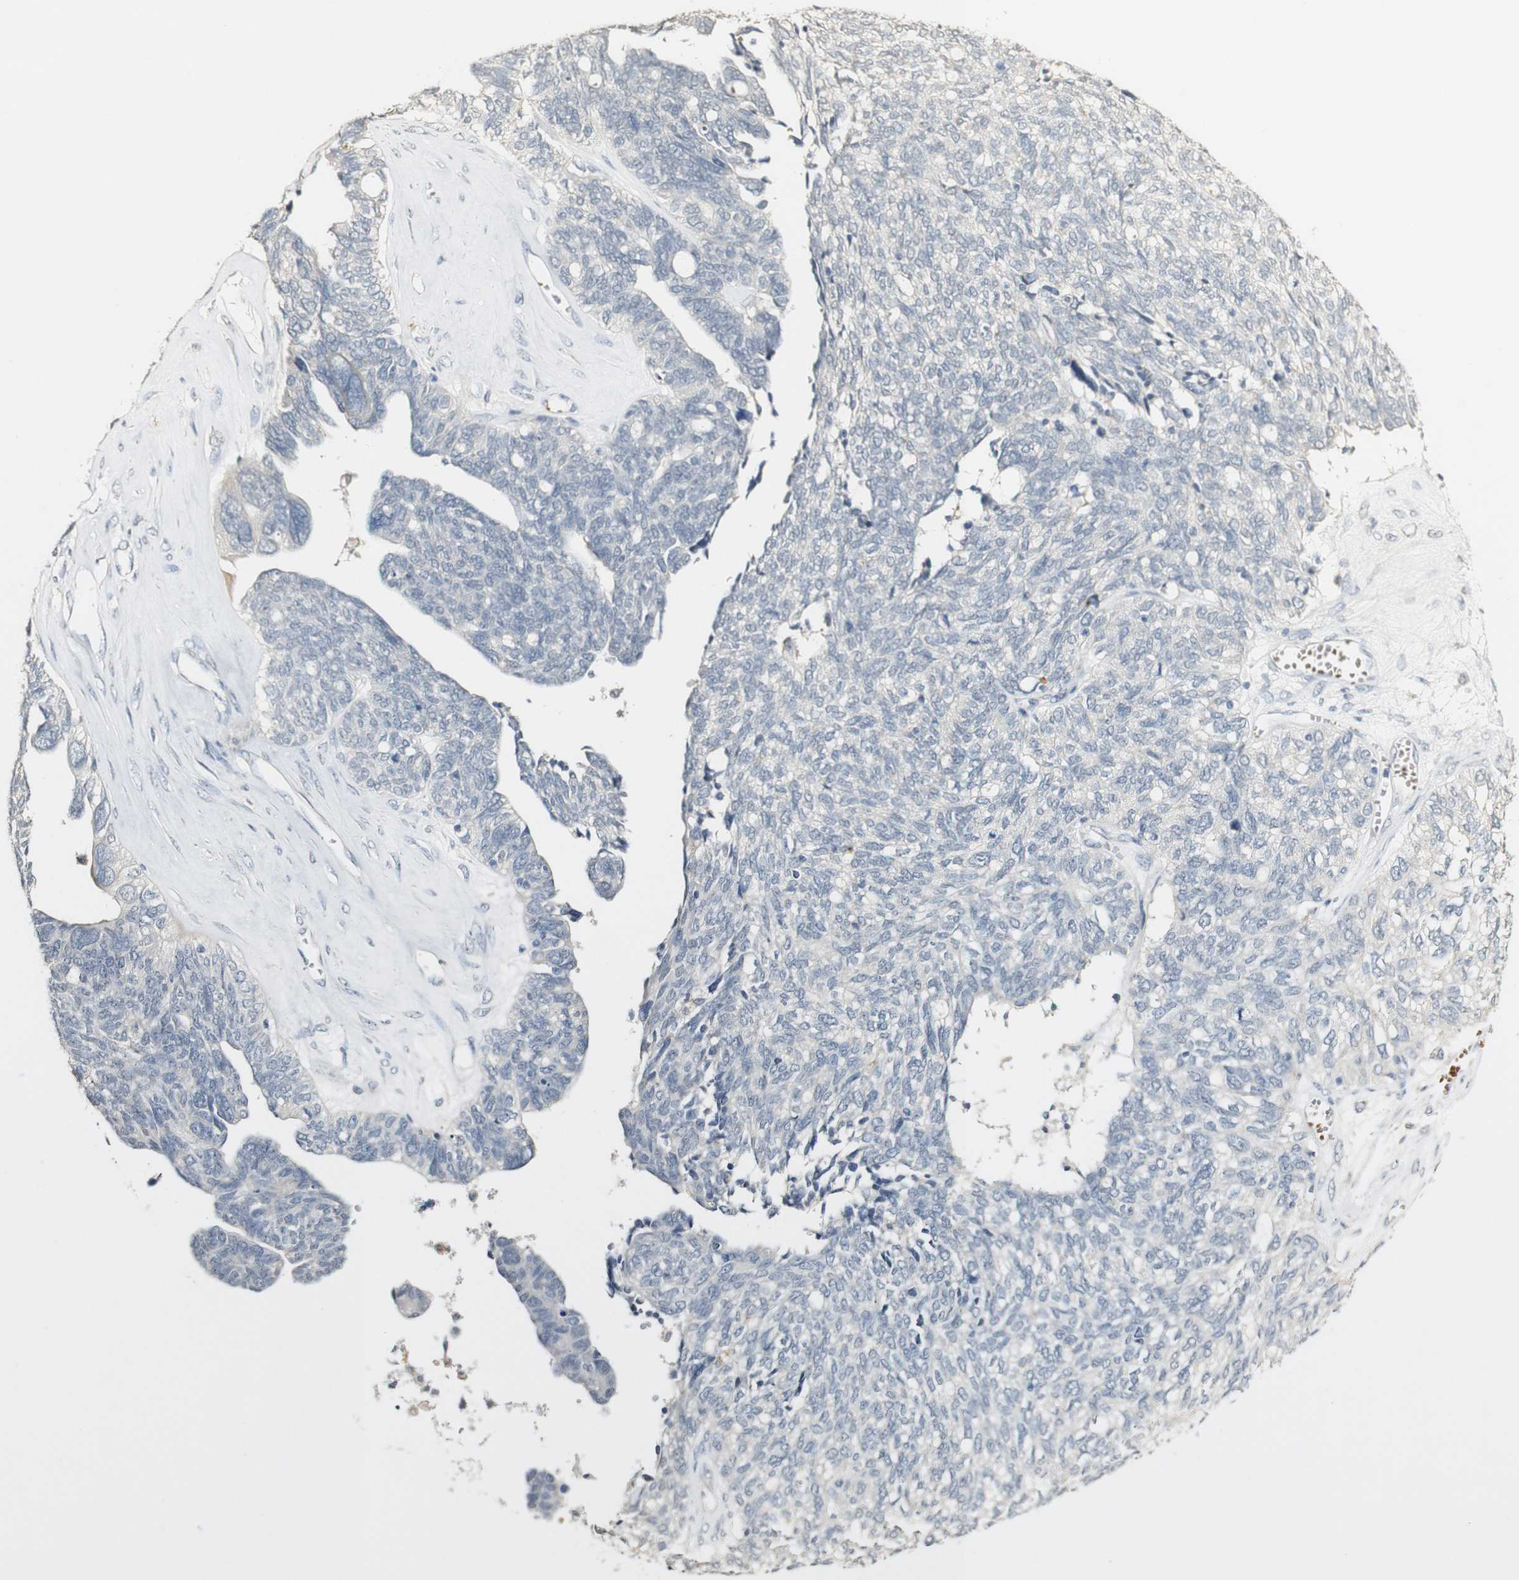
{"staining": {"intensity": "negative", "quantity": "none", "location": "none"}, "tissue": "ovarian cancer", "cell_type": "Tumor cells", "image_type": "cancer", "snomed": [{"axis": "morphology", "description": "Cystadenocarcinoma, serous, NOS"}, {"axis": "topography", "description": "Ovary"}], "caption": "A photomicrograph of human ovarian serous cystadenocarcinoma is negative for staining in tumor cells.", "gene": "SYT7", "patient": {"sex": "female", "age": 79}}